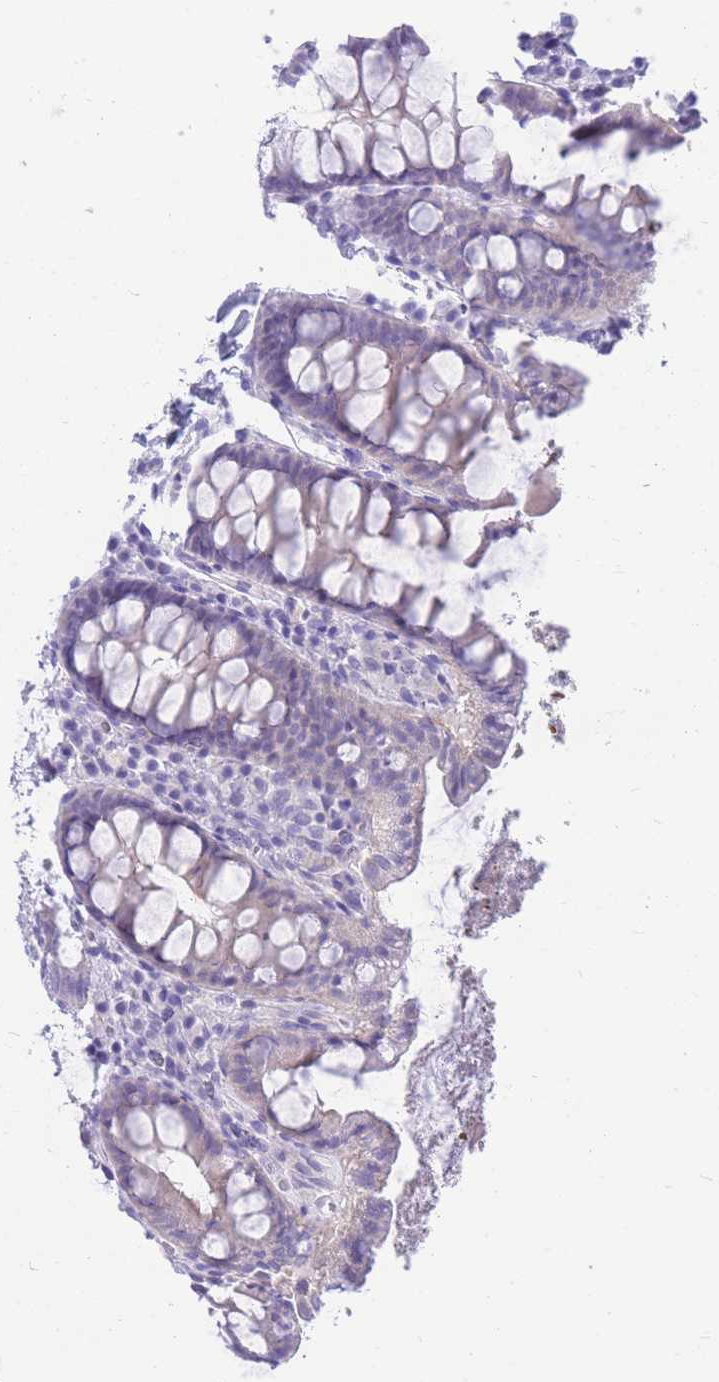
{"staining": {"intensity": "negative", "quantity": "none", "location": "none"}, "tissue": "colon", "cell_type": "Endothelial cells", "image_type": "normal", "snomed": [{"axis": "morphology", "description": "Normal tissue, NOS"}, {"axis": "topography", "description": "Colon"}], "caption": "Immunohistochemistry of unremarkable colon exhibits no expression in endothelial cells. Brightfield microscopy of IHC stained with DAB (3,3'-diaminobenzidine) (brown) and hematoxylin (blue), captured at high magnification.", "gene": "ZNF311", "patient": {"sex": "male", "age": 84}}